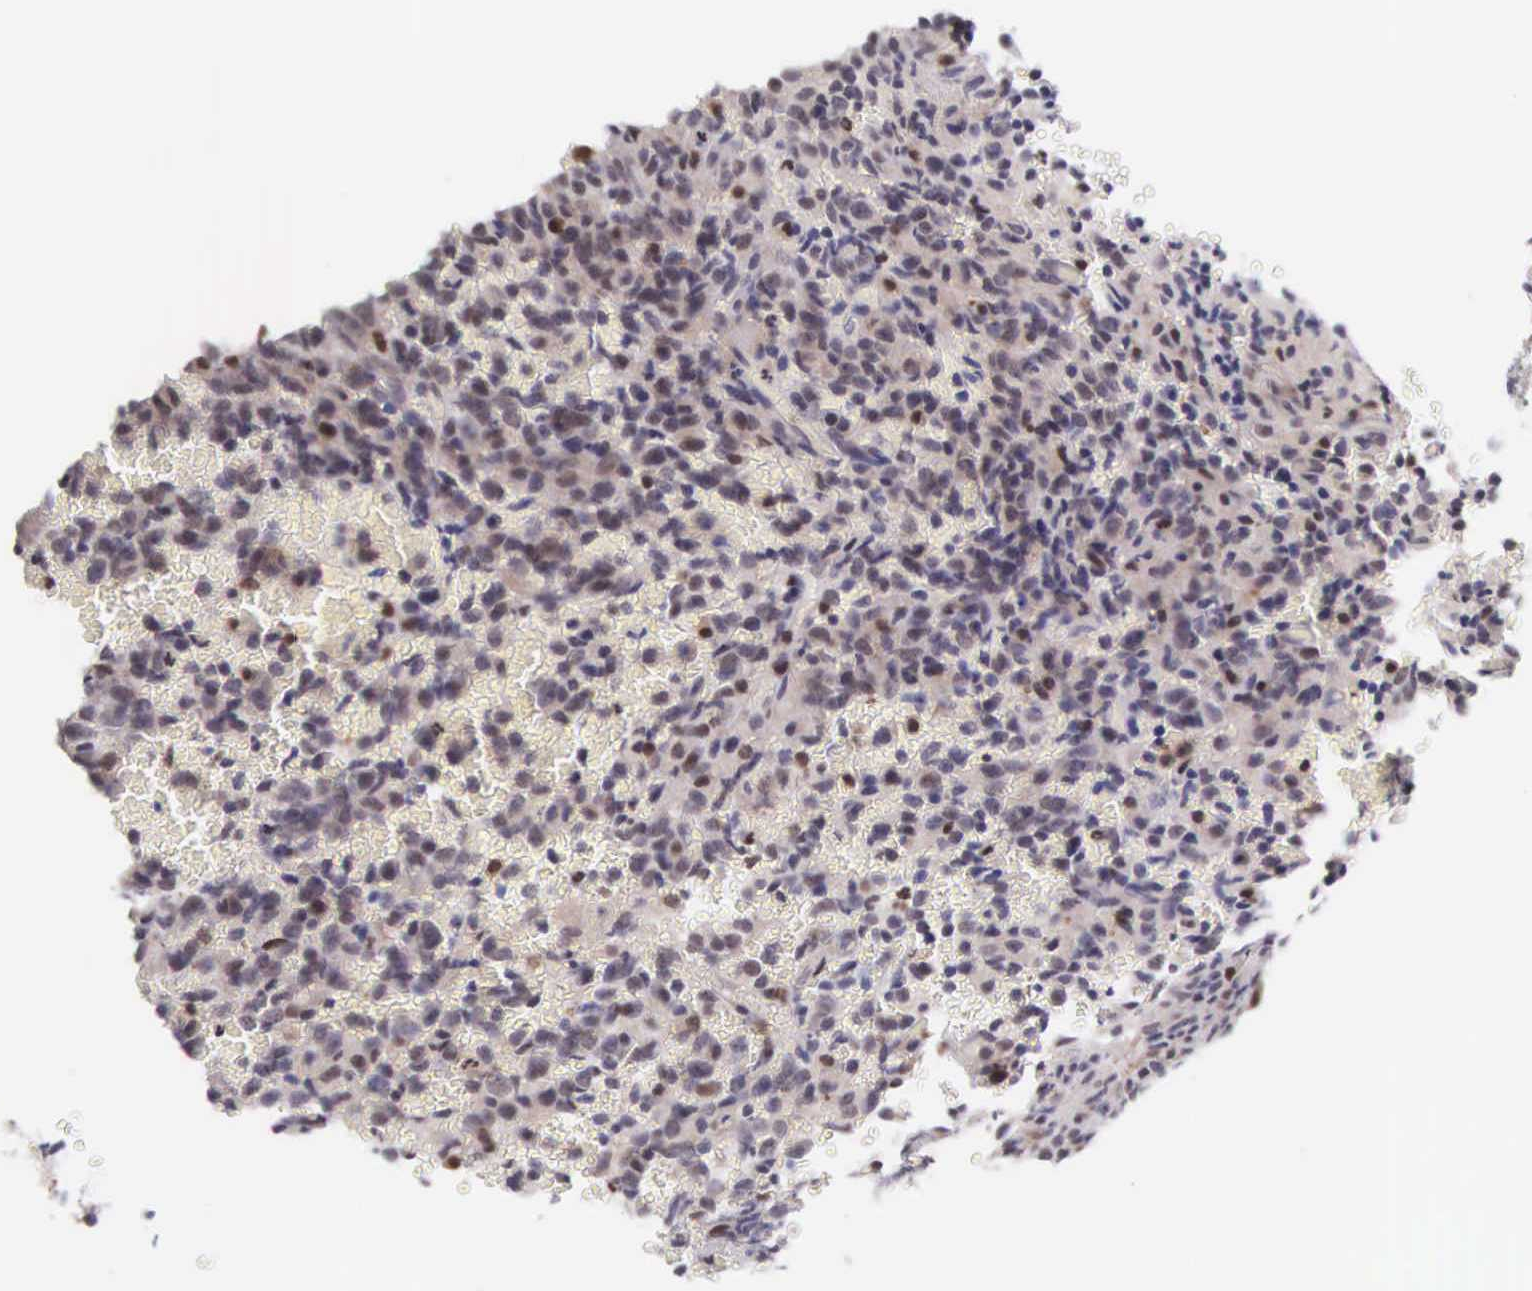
{"staining": {"intensity": "weak", "quantity": "25%-75%", "location": "nuclear"}, "tissue": "glioma", "cell_type": "Tumor cells", "image_type": "cancer", "snomed": [{"axis": "morphology", "description": "Glioma, malignant, High grade"}, {"axis": "topography", "description": "Brain"}], "caption": "Protein staining by immunohistochemistry displays weak nuclear positivity in about 25%-75% of tumor cells in malignant high-grade glioma.", "gene": "GRK3", "patient": {"sex": "male", "age": 56}}